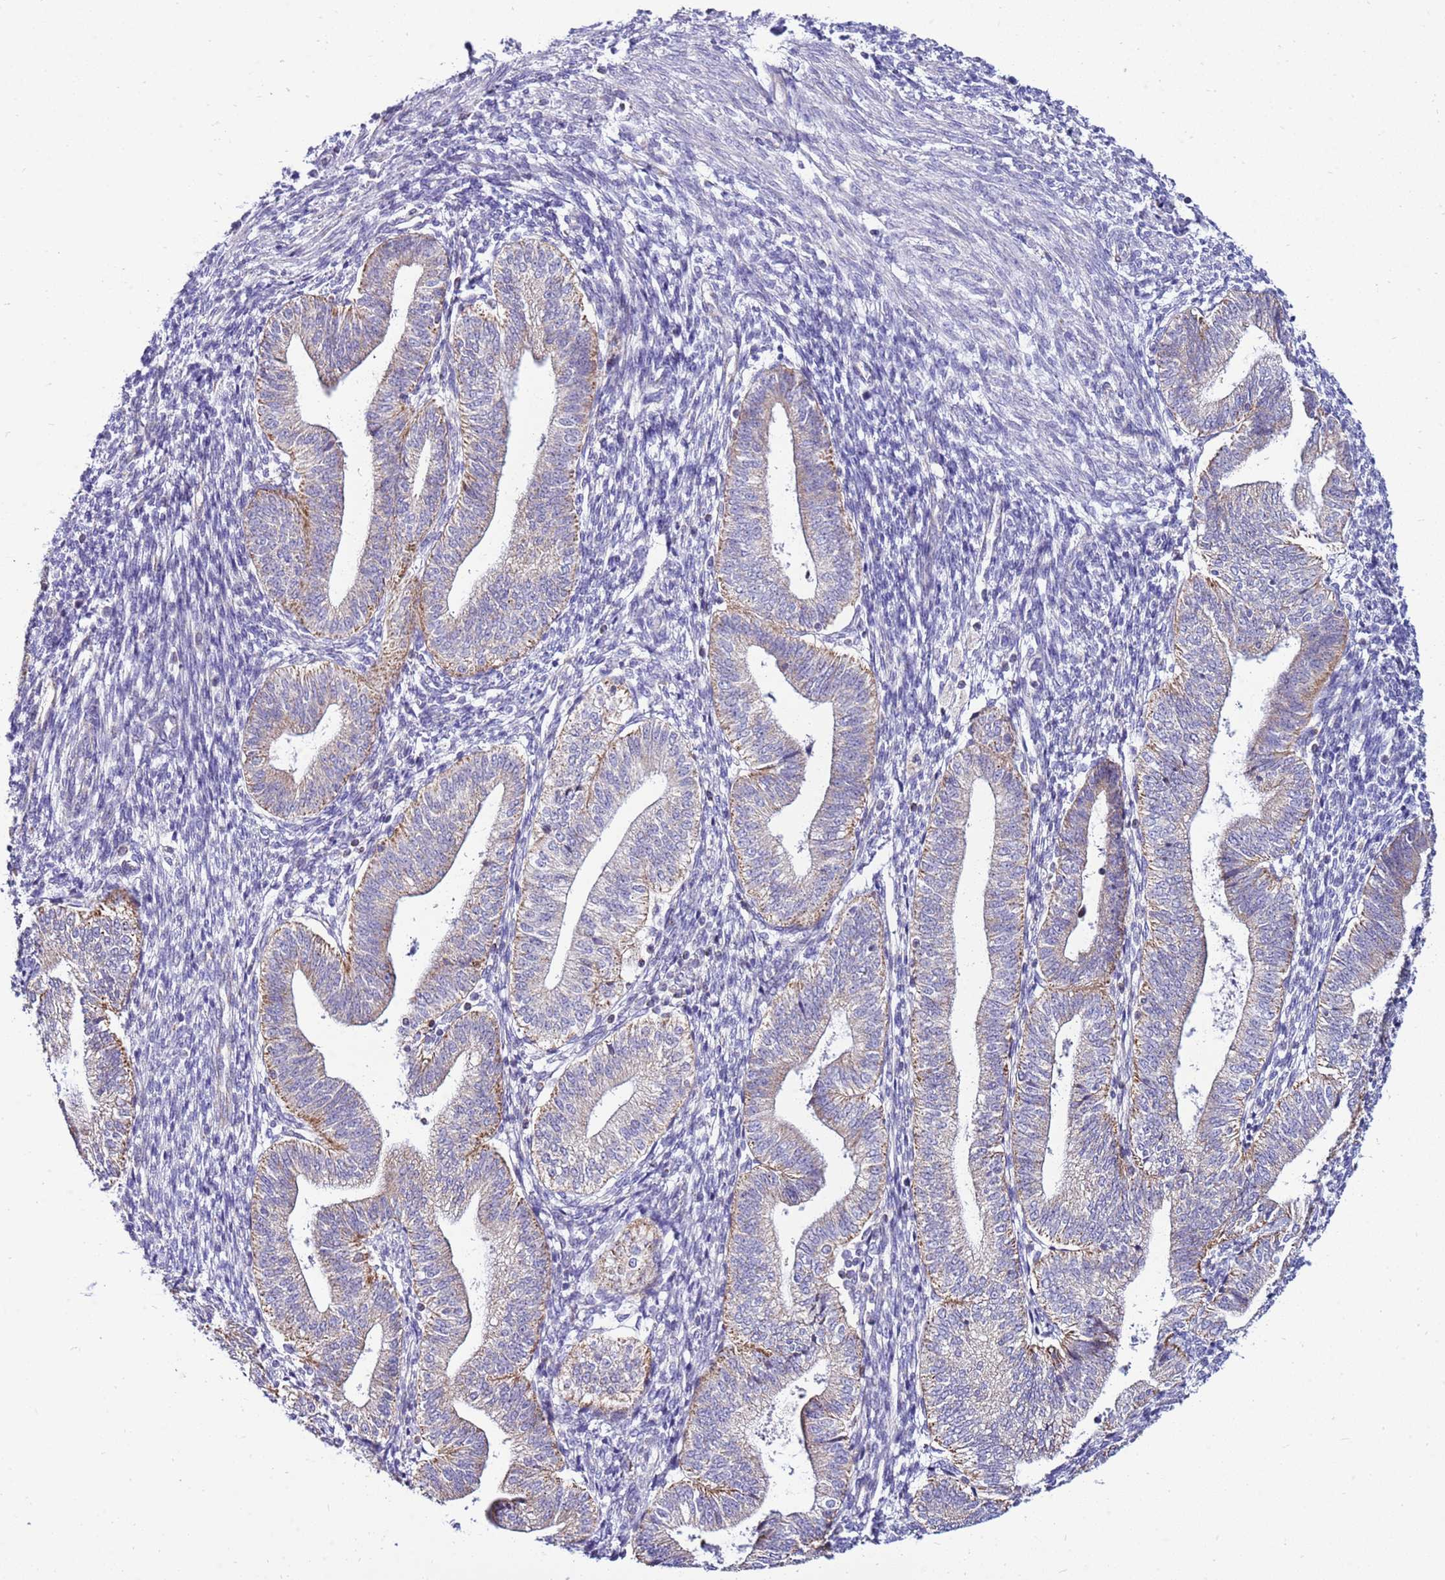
{"staining": {"intensity": "negative", "quantity": "none", "location": "none"}, "tissue": "endometrium", "cell_type": "Cells in endometrial stroma", "image_type": "normal", "snomed": [{"axis": "morphology", "description": "Normal tissue, NOS"}, {"axis": "topography", "description": "Endometrium"}], "caption": "Photomicrograph shows no protein positivity in cells in endometrial stroma of unremarkable endometrium.", "gene": "IGF1R", "patient": {"sex": "female", "age": 34}}